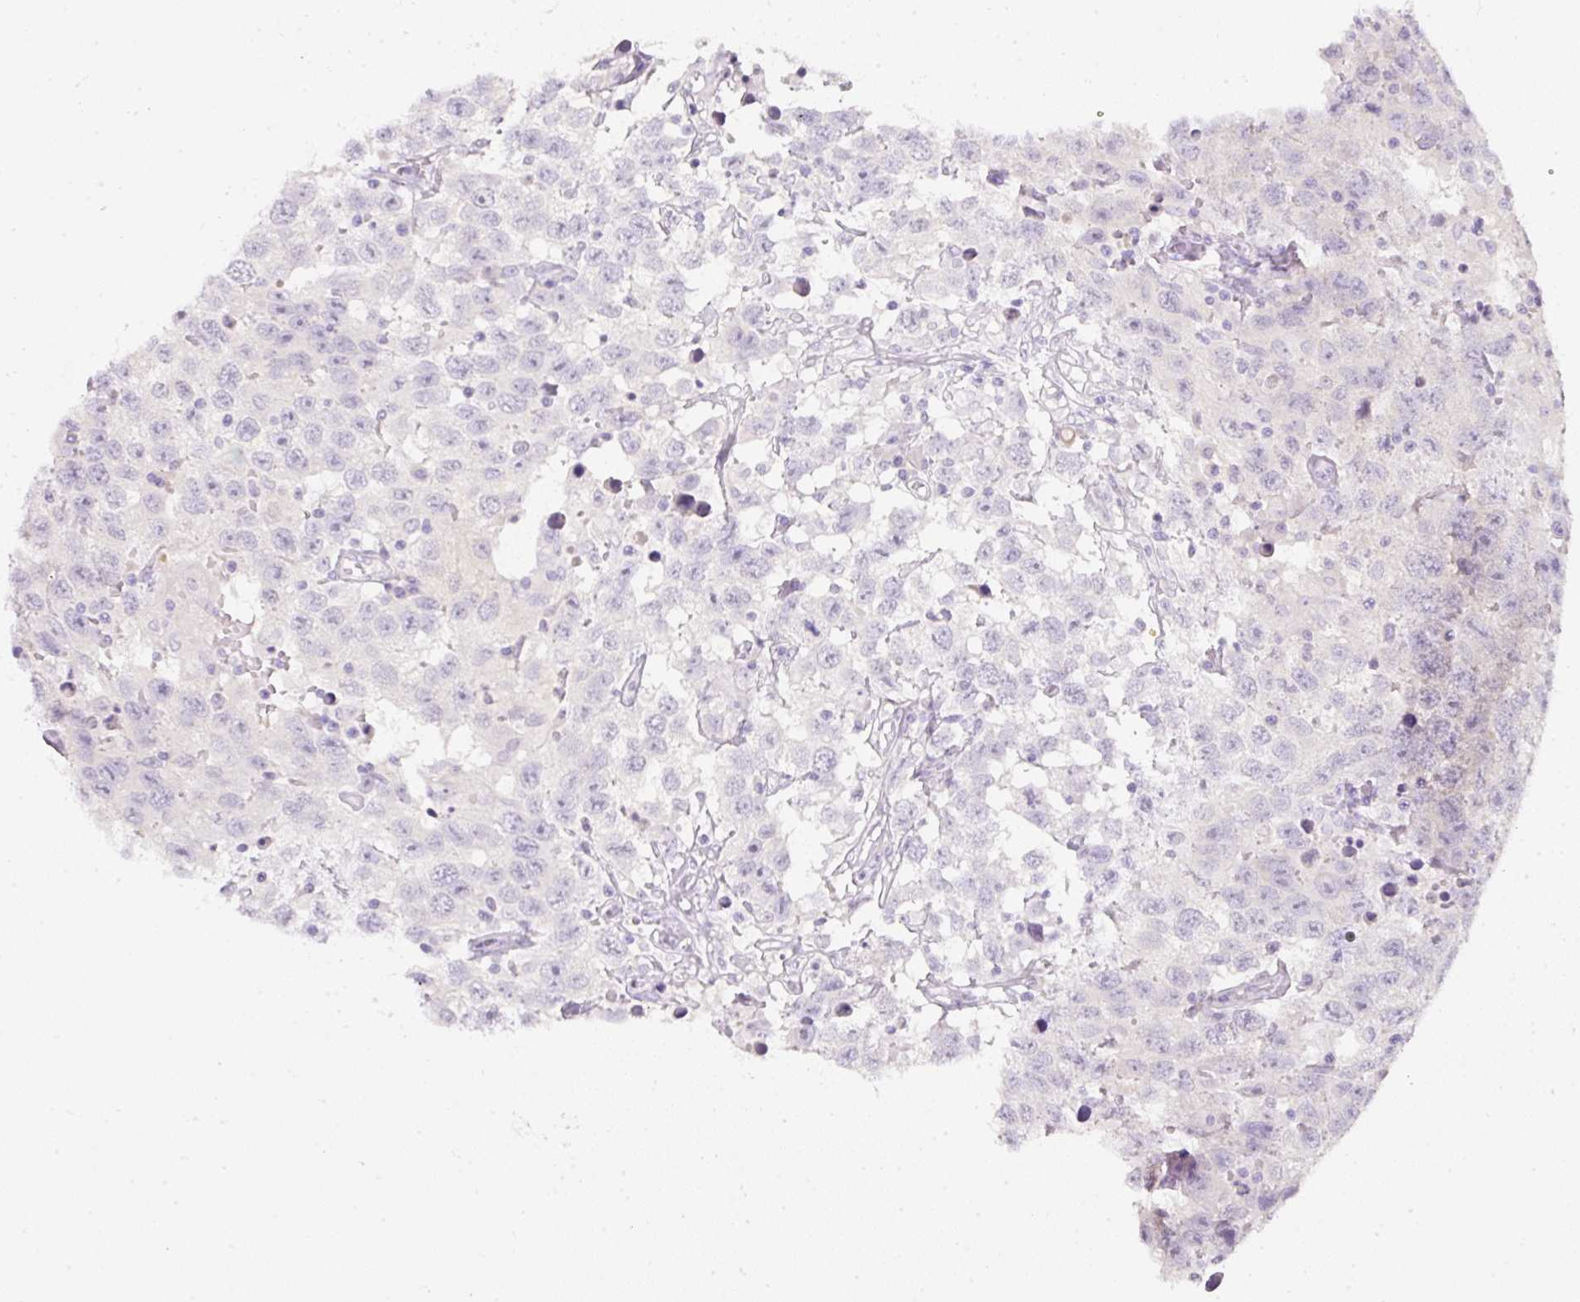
{"staining": {"intensity": "negative", "quantity": "none", "location": "none"}, "tissue": "testis cancer", "cell_type": "Tumor cells", "image_type": "cancer", "snomed": [{"axis": "morphology", "description": "Seminoma, NOS"}, {"axis": "topography", "description": "Testis"}], "caption": "Tumor cells show no significant staining in testis cancer (seminoma). The staining was performed using DAB to visualize the protein expression in brown, while the nuclei were stained in blue with hematoxylin (Magnification: 20x).", "gene": "SLC2A2", "patient": {"sex": "male", "age": 41}}